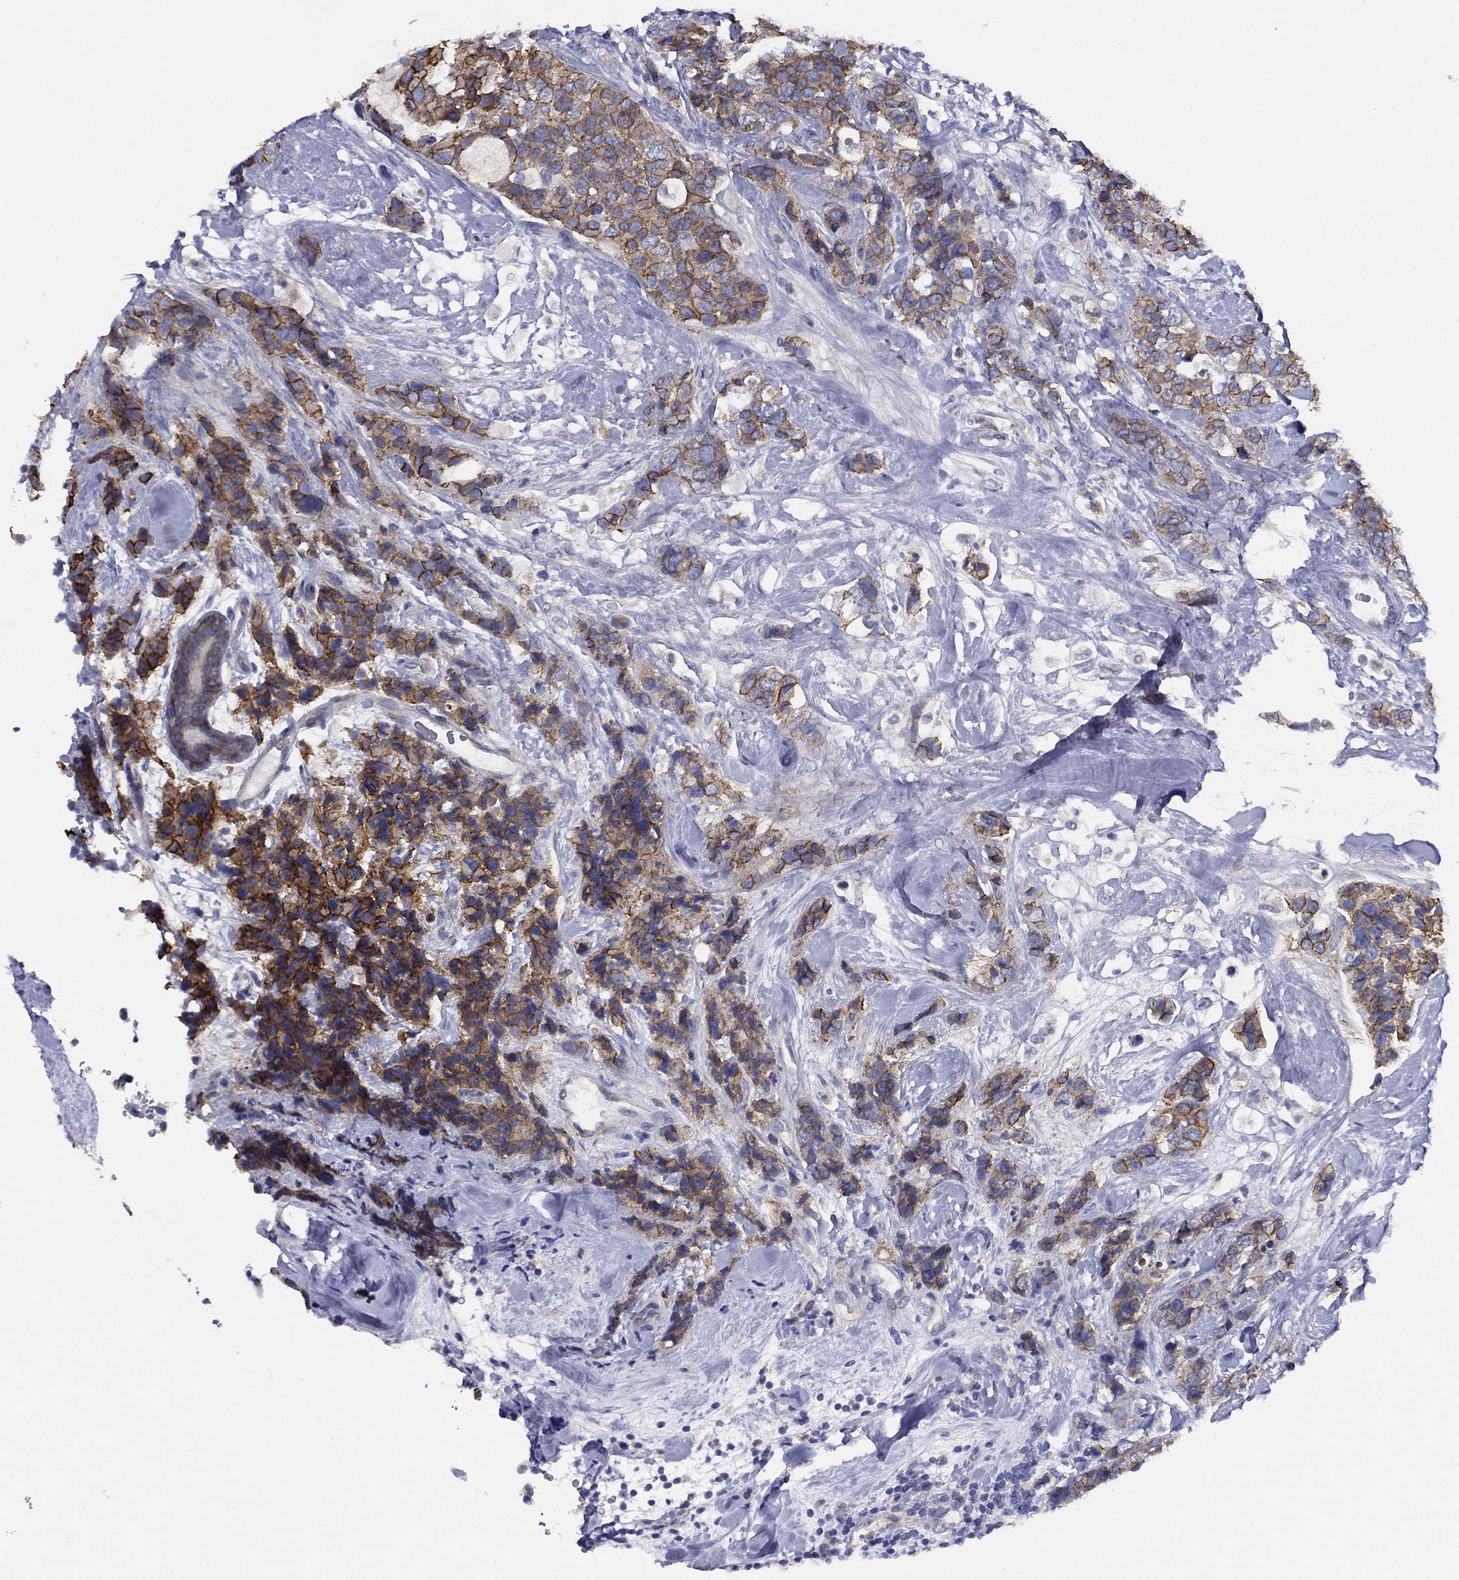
{"staining": {"intensity": "moderate", "quantity": "25%-75%", "location": "cytoplasmic/membranous"}, "tissue": "breast cancer", "cell_type": "Tumor cells", "image_type": "cancer", "snomed": [{"axis": "morphology", "description": "Lobular carcinoma"}, {"axis": "topography", "description": "Breast"}], "caption": "Tumor cells reveal medium levels of moderate cytoplasmic/membranous expression in approximately 25%-75% of cells in human breast cancer.", "gene": "ZNF223", "patient": {"sex": "female", "age": 59}}